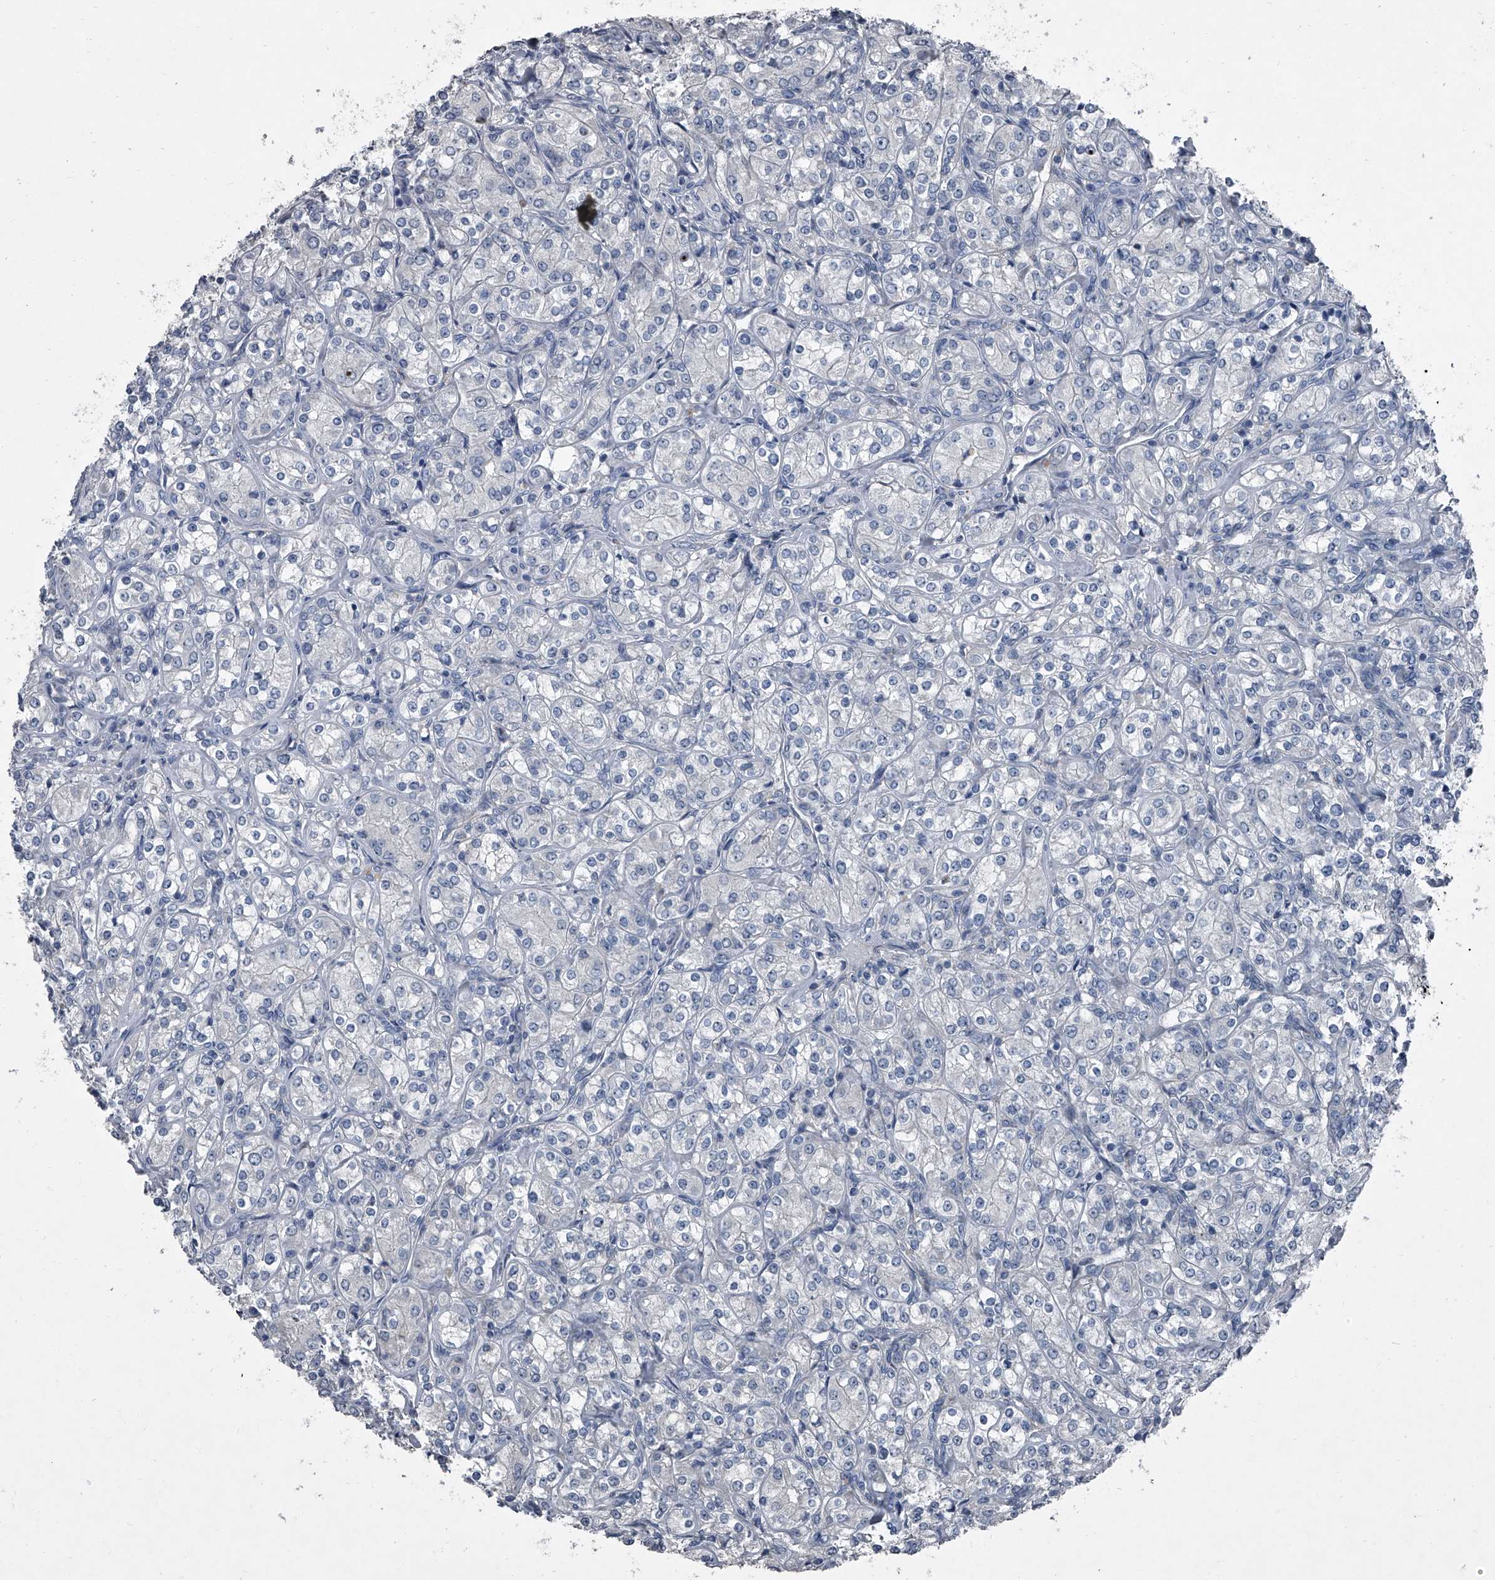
{"staining": {"intensity": "negative", "quantity": "none", "location": "none"}, "tissue": "renal cancer", "cell_type": "Tumor cells", "image_type": "cancer", "snomed": [{"axis": "morphology", "description": "Adenocarcinoma, NOS"}, {"axis": "topography", "description": "Kidney"}], "caption": "IHC of human renal cancer (adenocarcinoma) exhibits no expression in tumor cells.", "gene": "HEPHL1", "patient": {"sex": "male", "age": 77}}